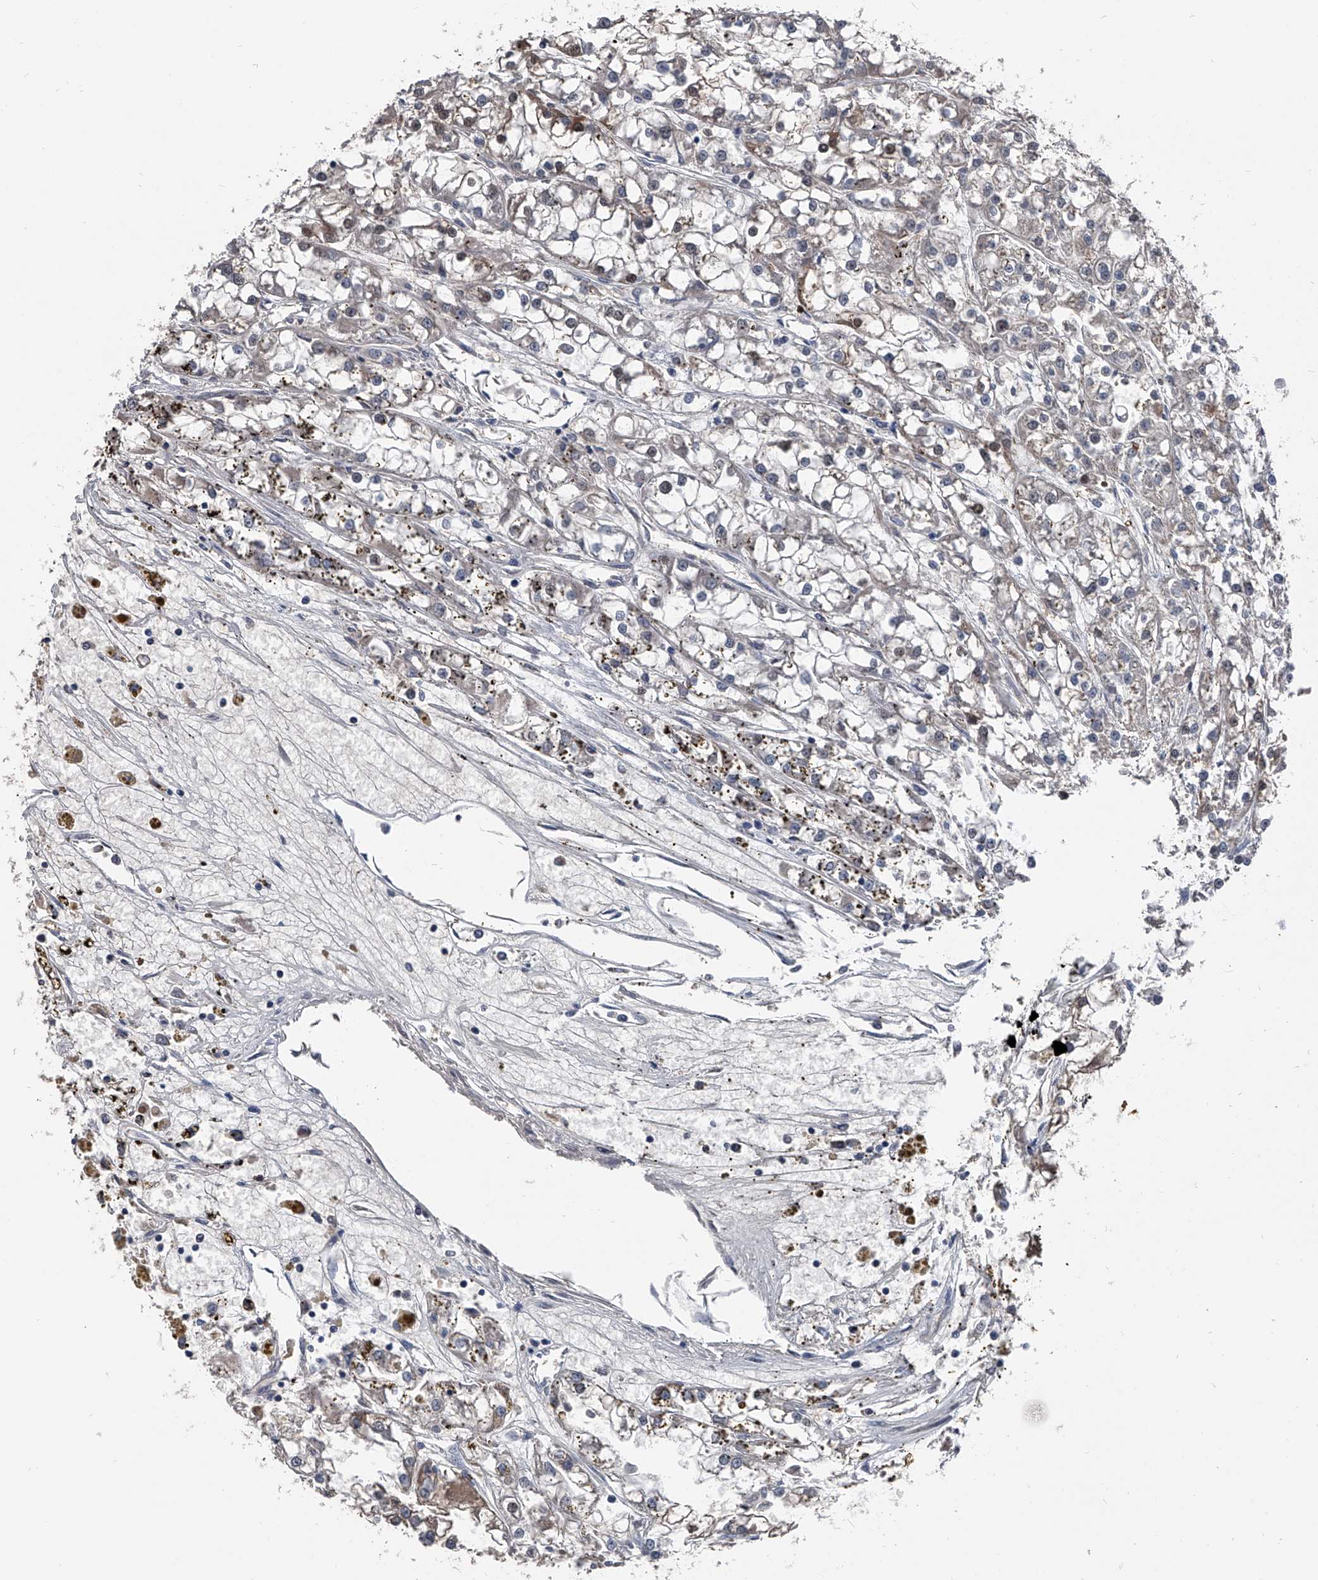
{"staining": {"intensity": "weak", "quantity": "25%-75%", "location": "cytoplasmic/membranous"}, "tissue": "renal cancer", "cell_type": "Tumor cells", "image_type": "cancer", "snomed": [{"axis": "morphology", "description": "Adenocarcinoma, NOS"}, {"axis": "topography", "description": "Kidney"}], "caption": "The immunohistochemical stain shows weak cytoplasmic/membranous staining in tumor cells of renal cancer tissue. The staining was performed using DAB (3,3'-diaminobenzidine), with brown indicating positive protein expression. Nuclei are stained blue with hematoxylin.", "gene": "KIF13A", "patient": {"sex": "female", "age": 52}}